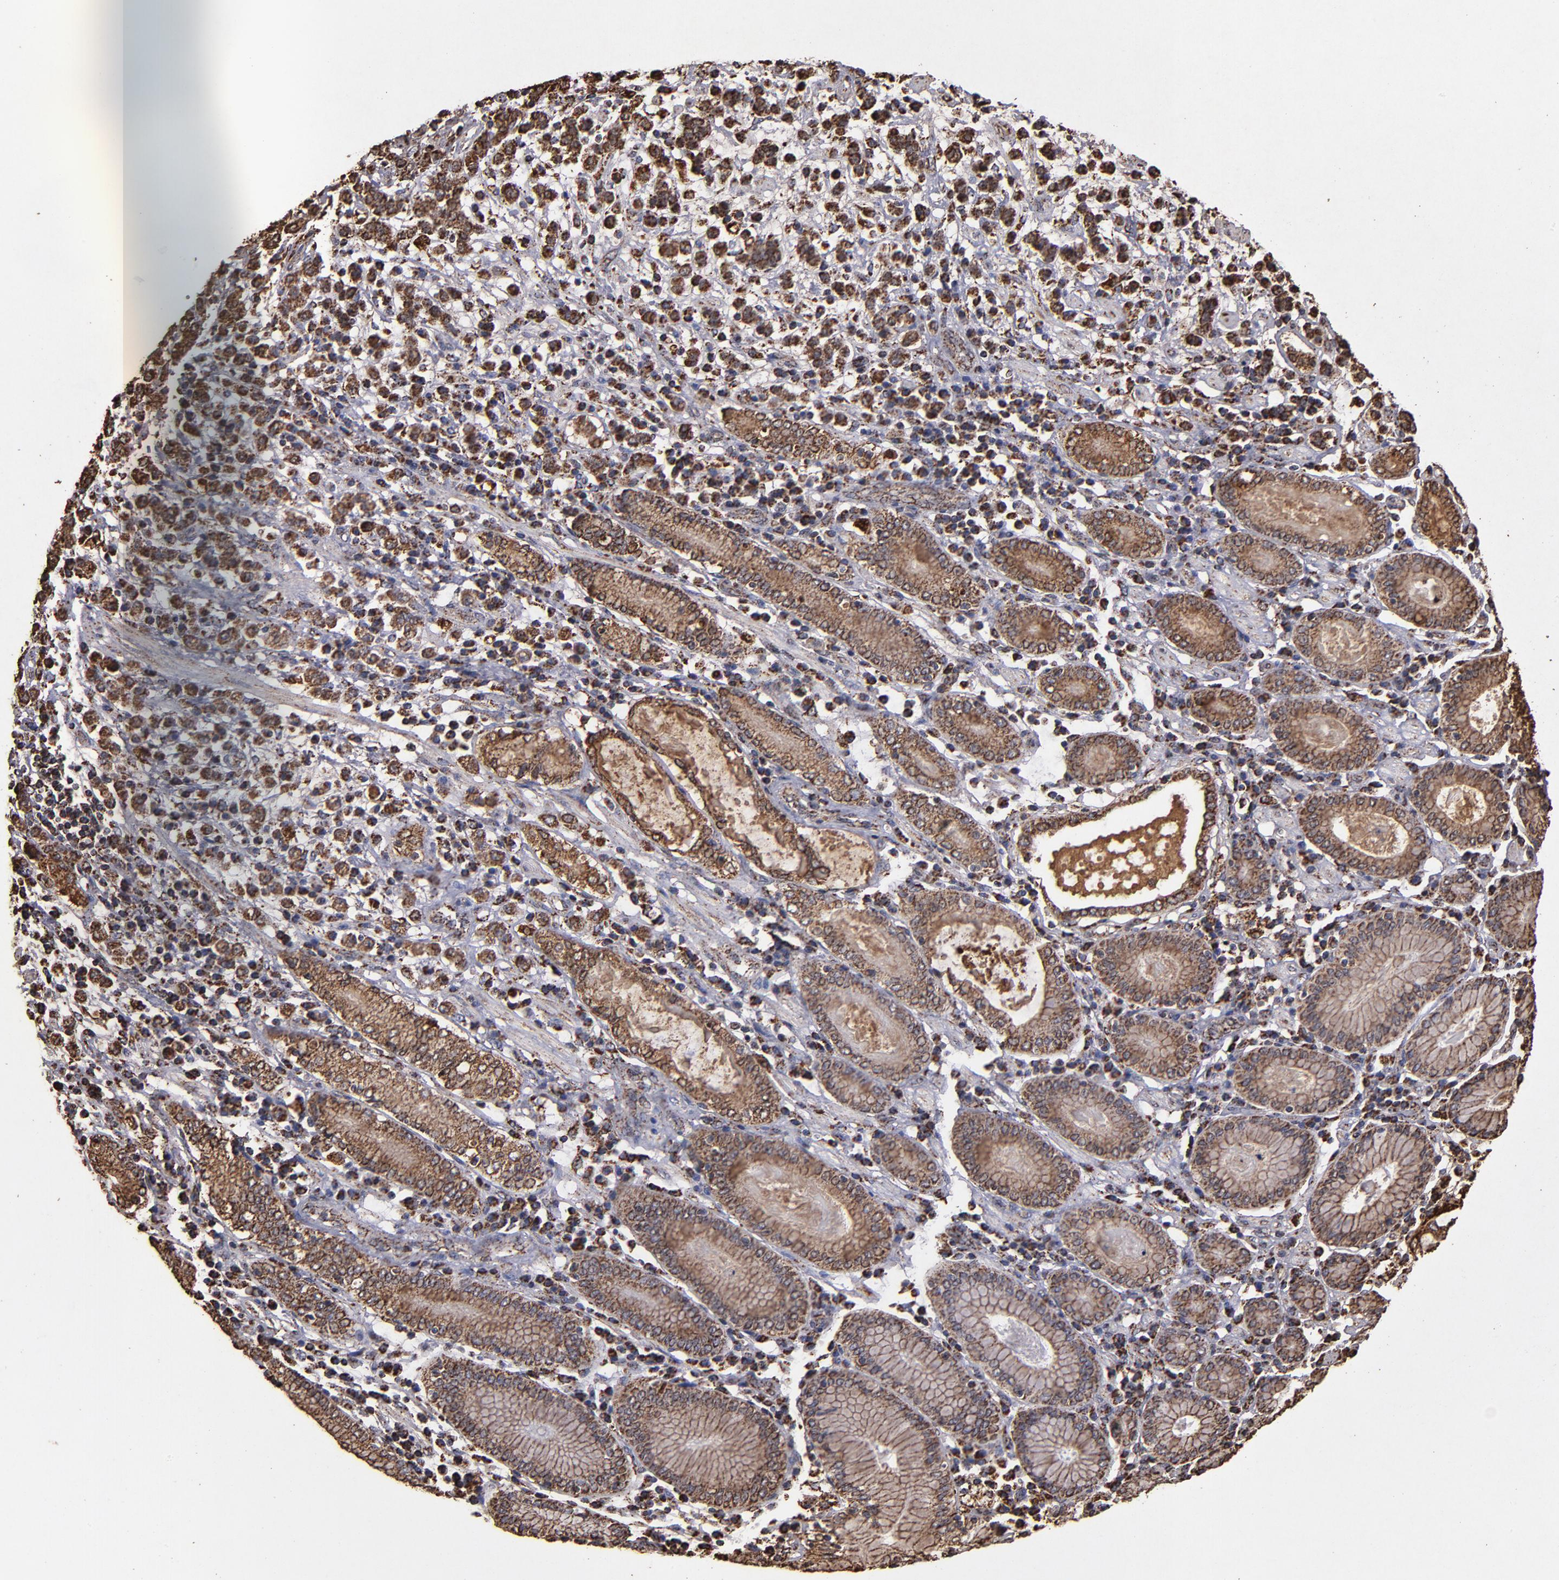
{"staining": {"intensity": "strong", "quantity": ">75%", "location": "cytoplasmic/membranous"}, "tissue": "stomach cancer", "cell_type": "Tumor cells", "image_type": "cancer", "snomed": [{"axis": "morphology", "description": "Adenocarcinoma, NOS"}, {"axis": "topography", "description": "Stomach, lower"}], "caption": "Immunohistochemistry (IHC) staining of stomach cancer (adenocarcinoma), which shows high levels of strong cytoplasmic/membranous positivity in about >75% of tumor cells indicating strong cytoplasmic/membranous protein expression. The staining was performed using DAB (brown) for protein detection and nuclei were counterstained in hematoxylin (blue).", "gene": "SOD2", "patient": {"sex": "male", "age": 88}}